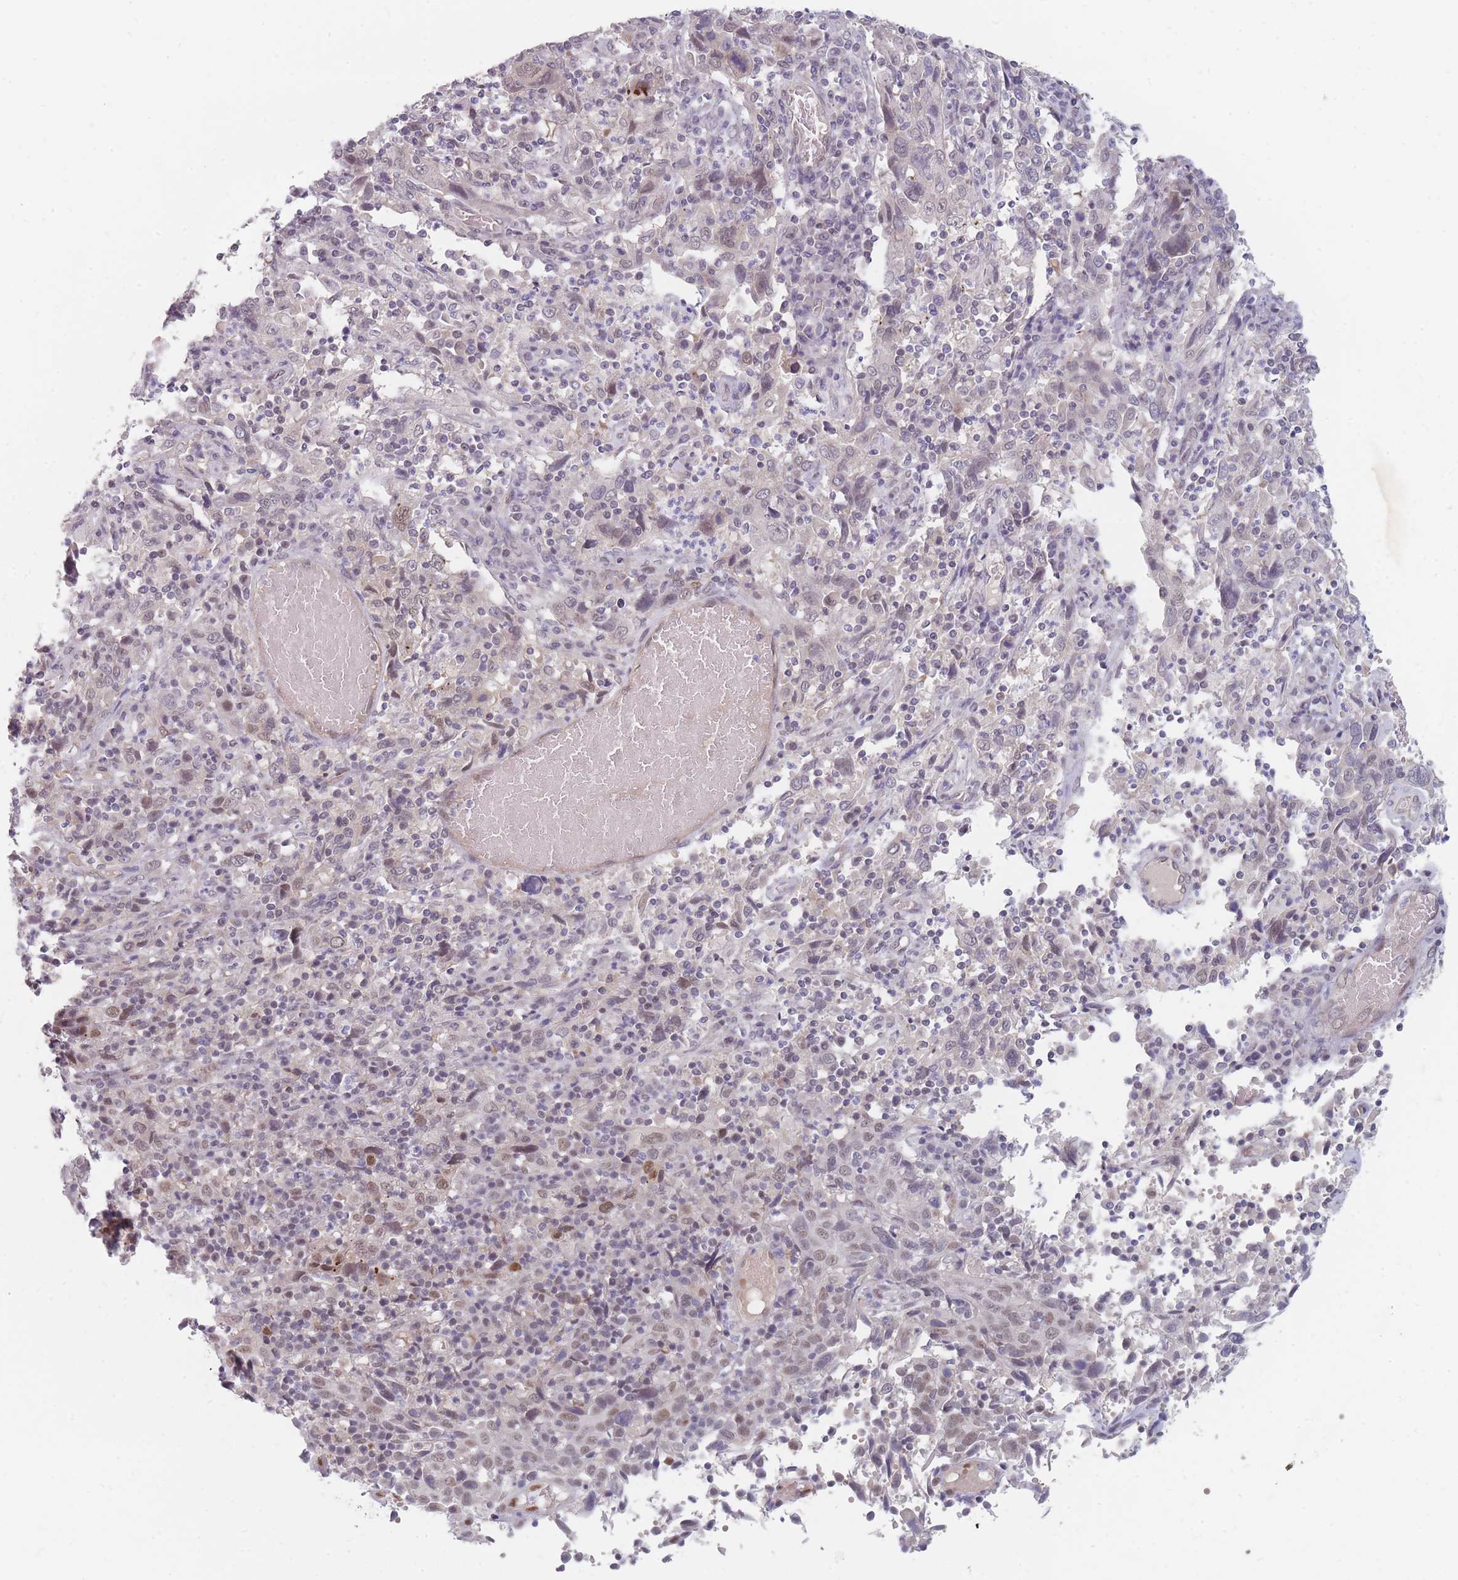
{"staining": {"intensity": "weak", "quantity": "<25%", "location": "nuclear"}, "tissue": "cervical cancer", "cell_type": "Tumor cells", "image_type": "cancer", "snomed": [{"axis": "morphology", "description": "Squamous cell carcinoma, NOS"}, {"axis": "topography", "description": "Cervix"}], "caption": "Immunohistochemistry (IHC) micrograph of neoplastic tissue: squamous cell carcinoma (cervical) stained with DAB demonstrates no significant protein staining in tumor cells. Nuclei are stained in blue.", "gene": "ANKRD10", "patient": {"sex": "female", "age": 46}}